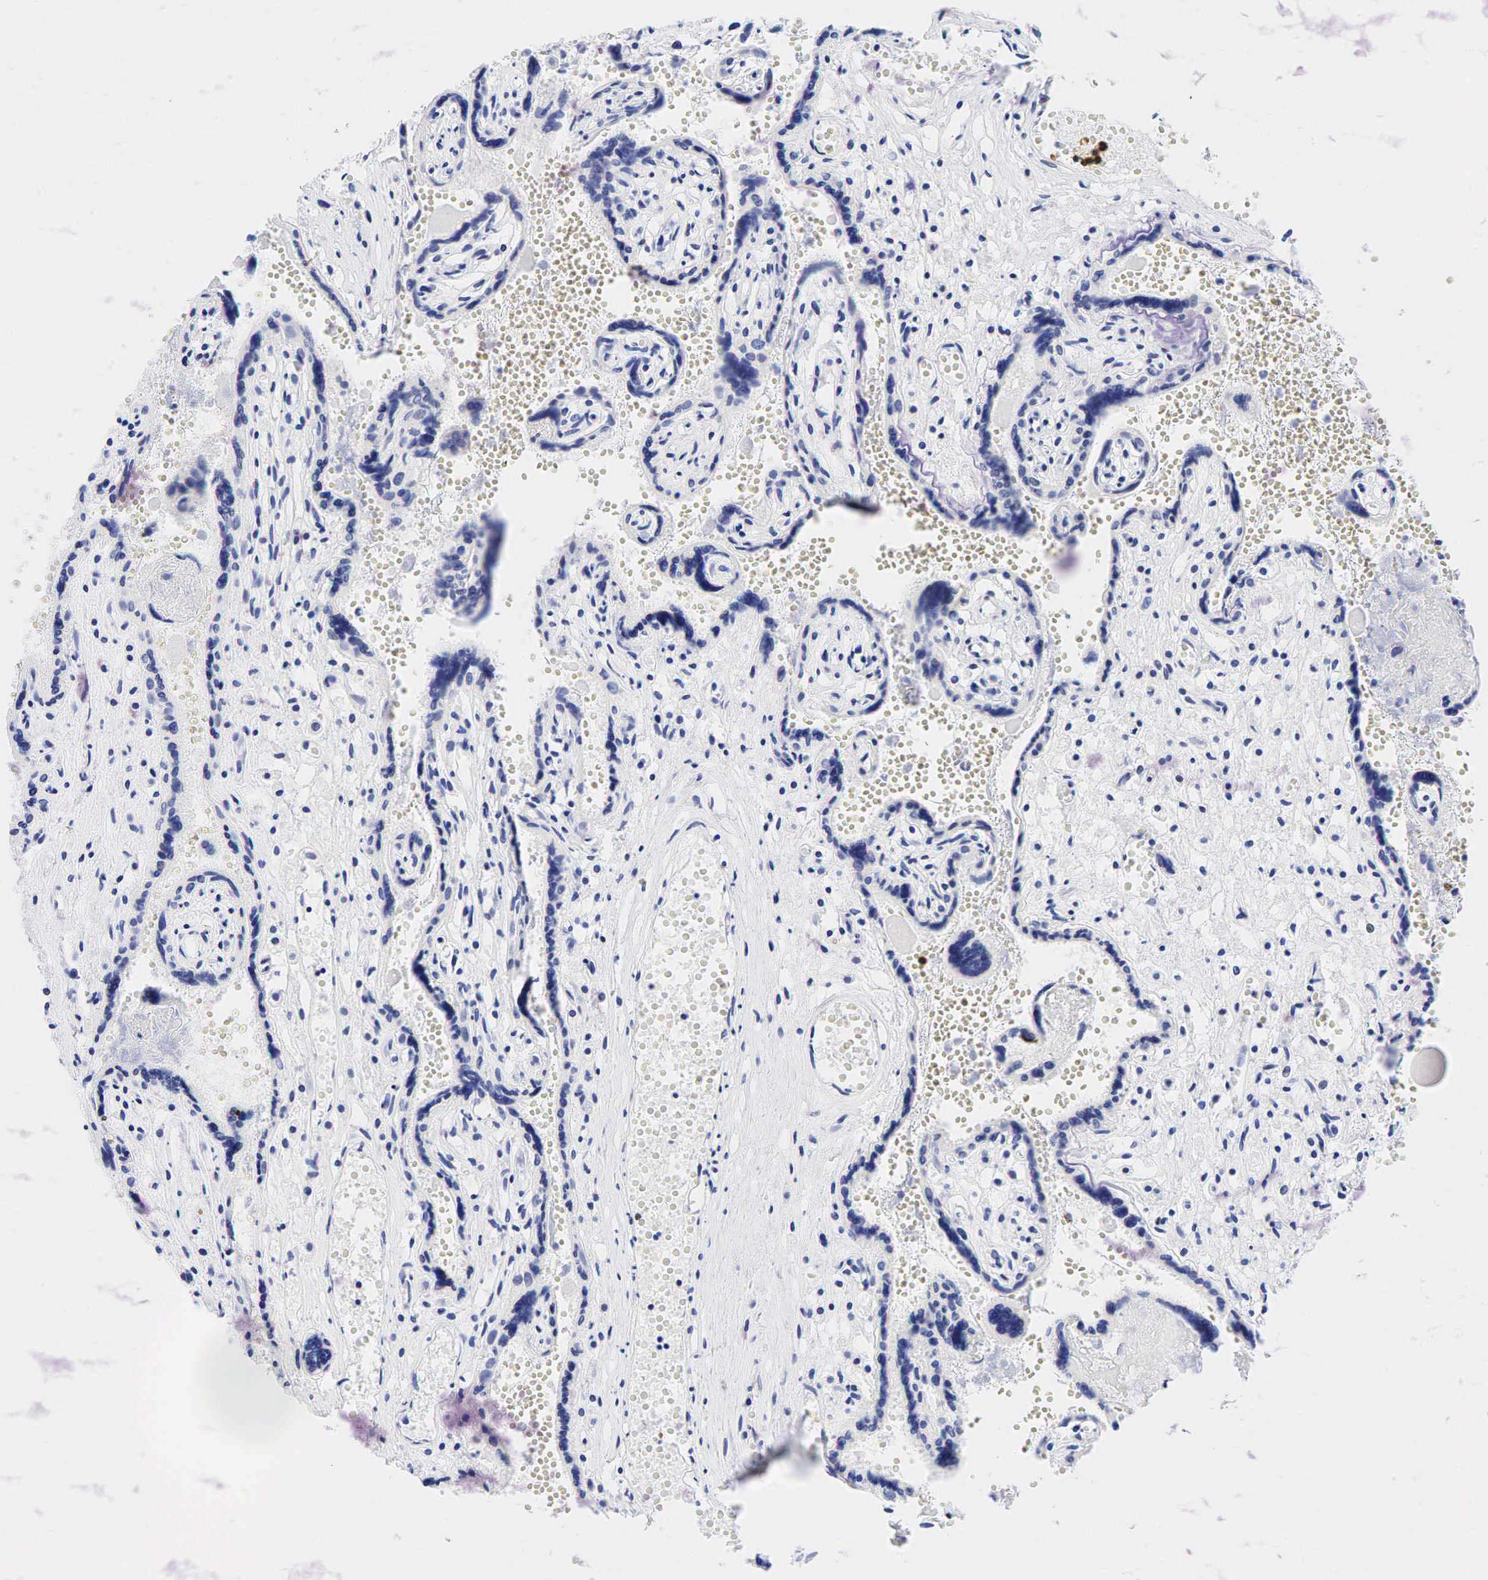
{"staining": {"intensity": "negative", "quantity": "none", "location": "none"}, "tissue": "placenta", "cell_type": "Decidual cells", "image_type": "normal", "snomed": [{"axis": "morphology", "description": "Normal tissue, NOS"}, {"axis": "topography", "description": "Placenta"}], "caption": "Immunohistochemistry photomicrograph of normal placenta stained for a protein (brown), which exhibits no positivity in decidual cells. The staining is performed using DAB brown chromogen with nuclei counter-stained in using hematoxylin.", "gene": "CD79A", "patient": {"sex": "female", "age": 40}}